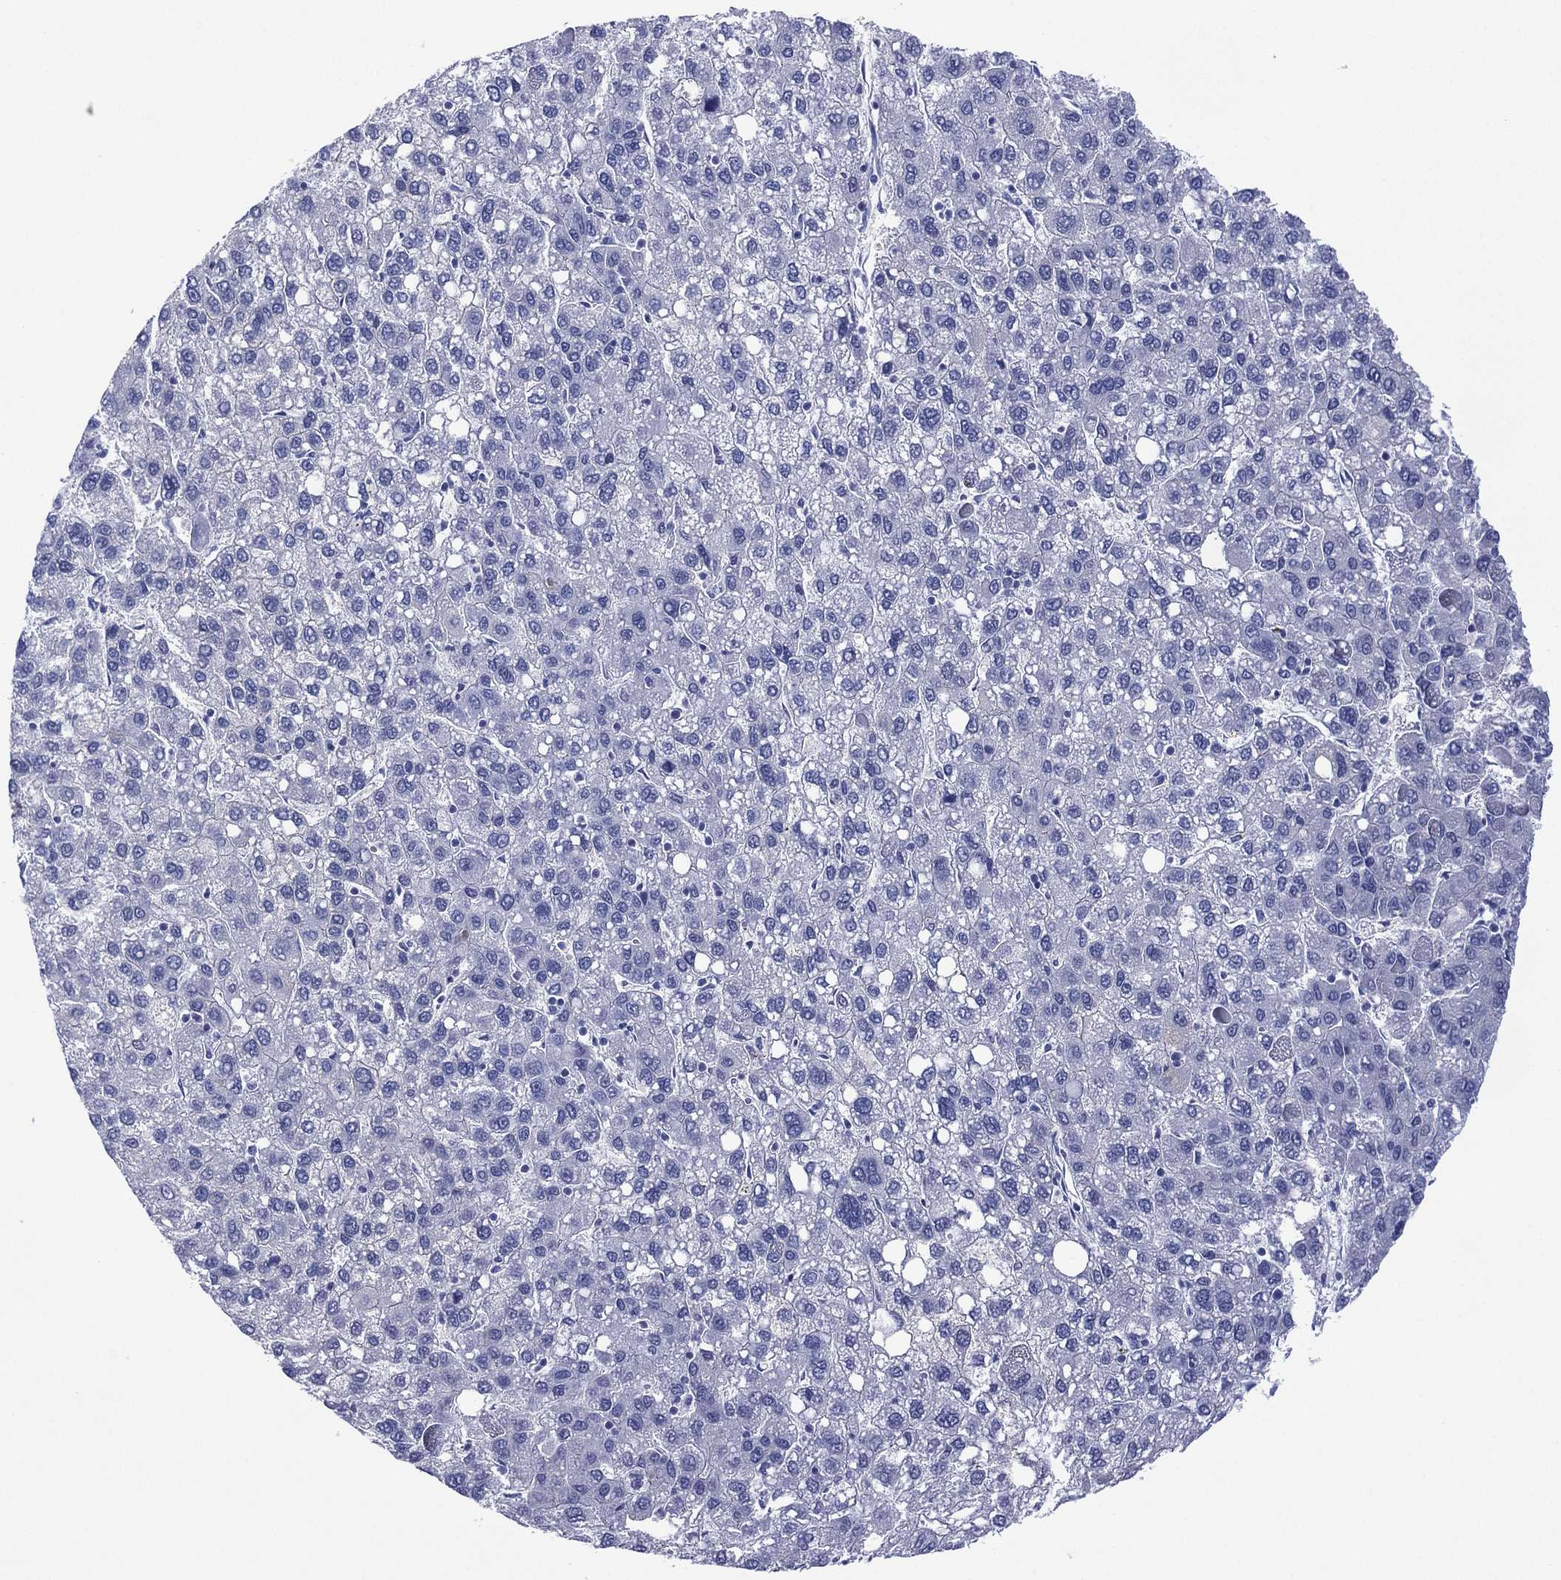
{"staining": {"intensity": "negative", "quantity": "none", "location": "none"}, "tissue": "liver cancer", "cell_type": "Tumor cells", "image_type": "cancer", "snomed": [{"axis": "morphology", "description": "Carcinoma, Hepatocellular, NOS"}, {"axis": "topography", "description": "Liver"}], "caption": "Tumor cells are negative for protein expression in human liver hepatocellular carcinoma. Brightfield microscopy of immunohistochemistry (IHC) stained with DAB (brown) and hematoxylin (blue), captured at high magnification.", "gene": "DSG1", "patient": {"sex": "female", "age": 82}}